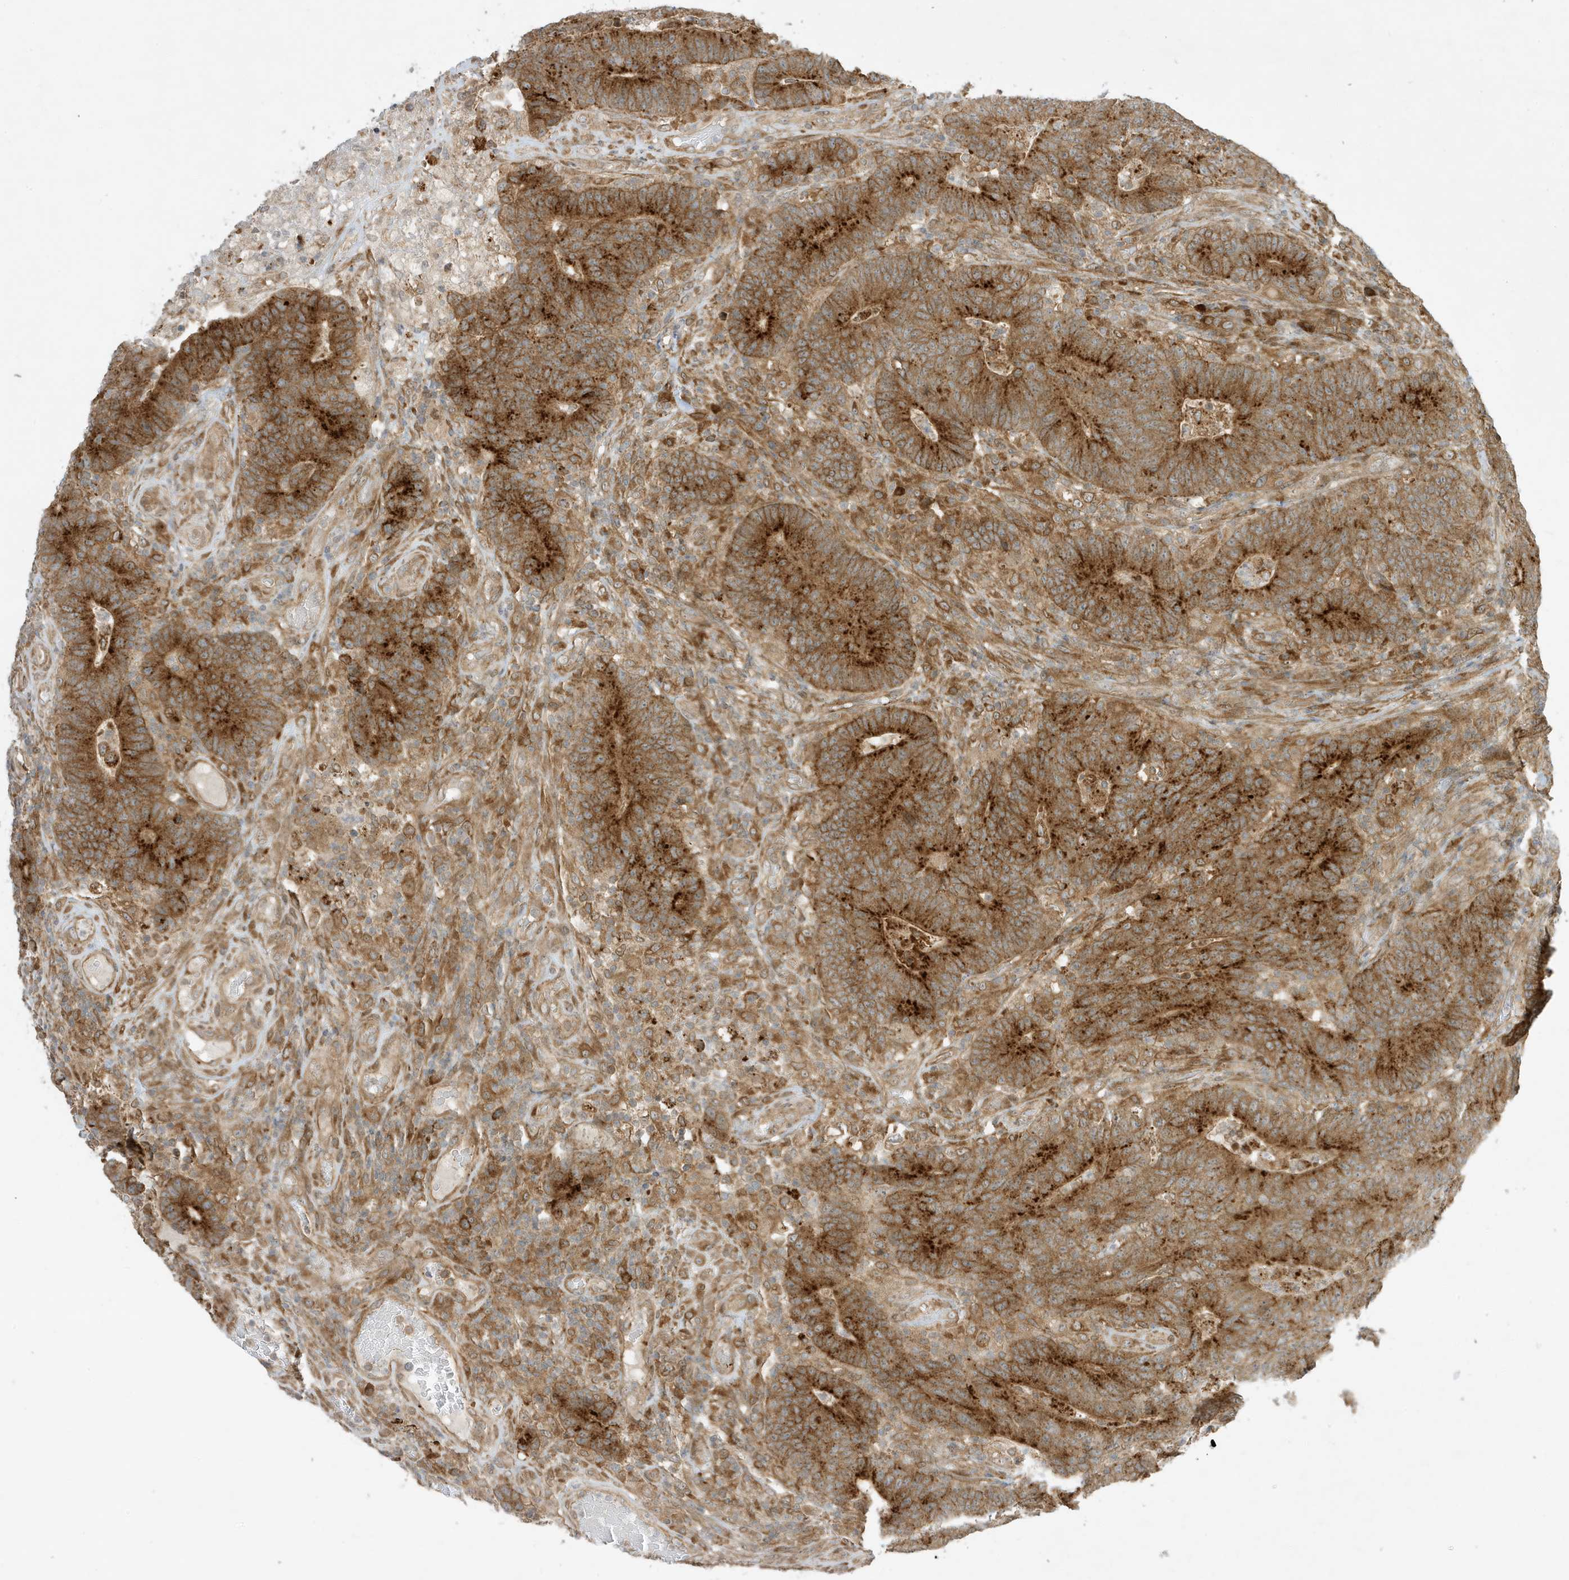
{"staining": {"intensity": "strong", "quantity": ">75%", "location": "cytoplasmic/membranous"}, "tissue": "colorectal cancer", "cell_type": "Tumor cells", "image_type": "cancer", "snomed": [{"axis": "morphology", "description": "Normal tissue, NOS"}, {"axis": "morphology", "description": "Adenocarcinoma, NOS"}, {"axis": "topography", "description": "Colon"}], "caption": "Colorectal cancer (adenocarcinoma) tissue displays strong cytoplasmic/membranous expression in approximately >75% of tumor cells, visualized by immunohistochemistry.", "gene": "SCARF2", "patient": {"sex": "female", "age": 75}}